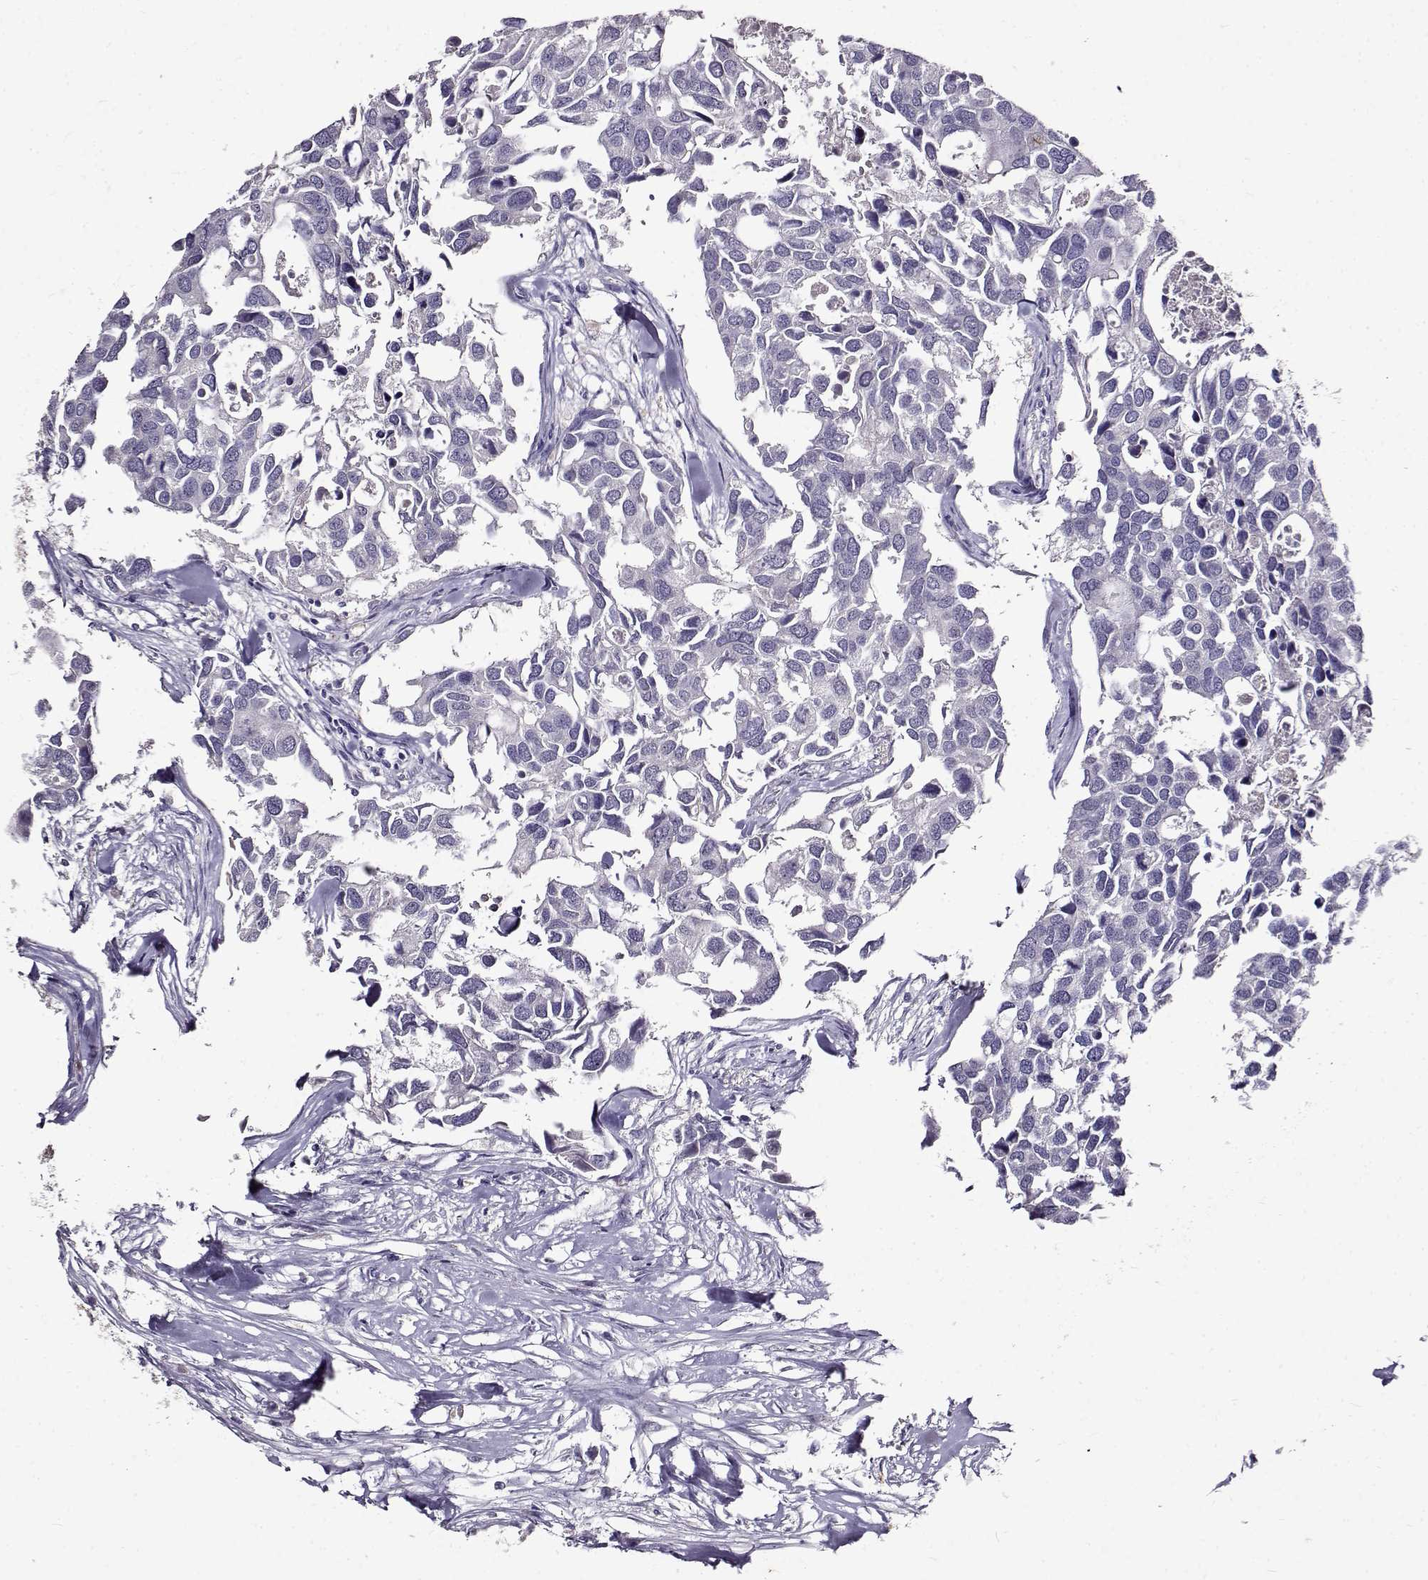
{"staining": {"intensity": "negative", "quantity": "none", "location": "none"}, "tissue": "breast cancer", "cell_type": "Tumor cells", "image_type": "cancer", "snomed": [{"axis": "morphology", "description": "Duct carcinoma"}, {"axis": "topography", "description": "Breast"}], "caption": "The photomicrograph shows no staining of tumor cells in breast invasive ductal carcinoma.", "gene": "PAEP", "patient": {"sex": "female", "age": 83}}